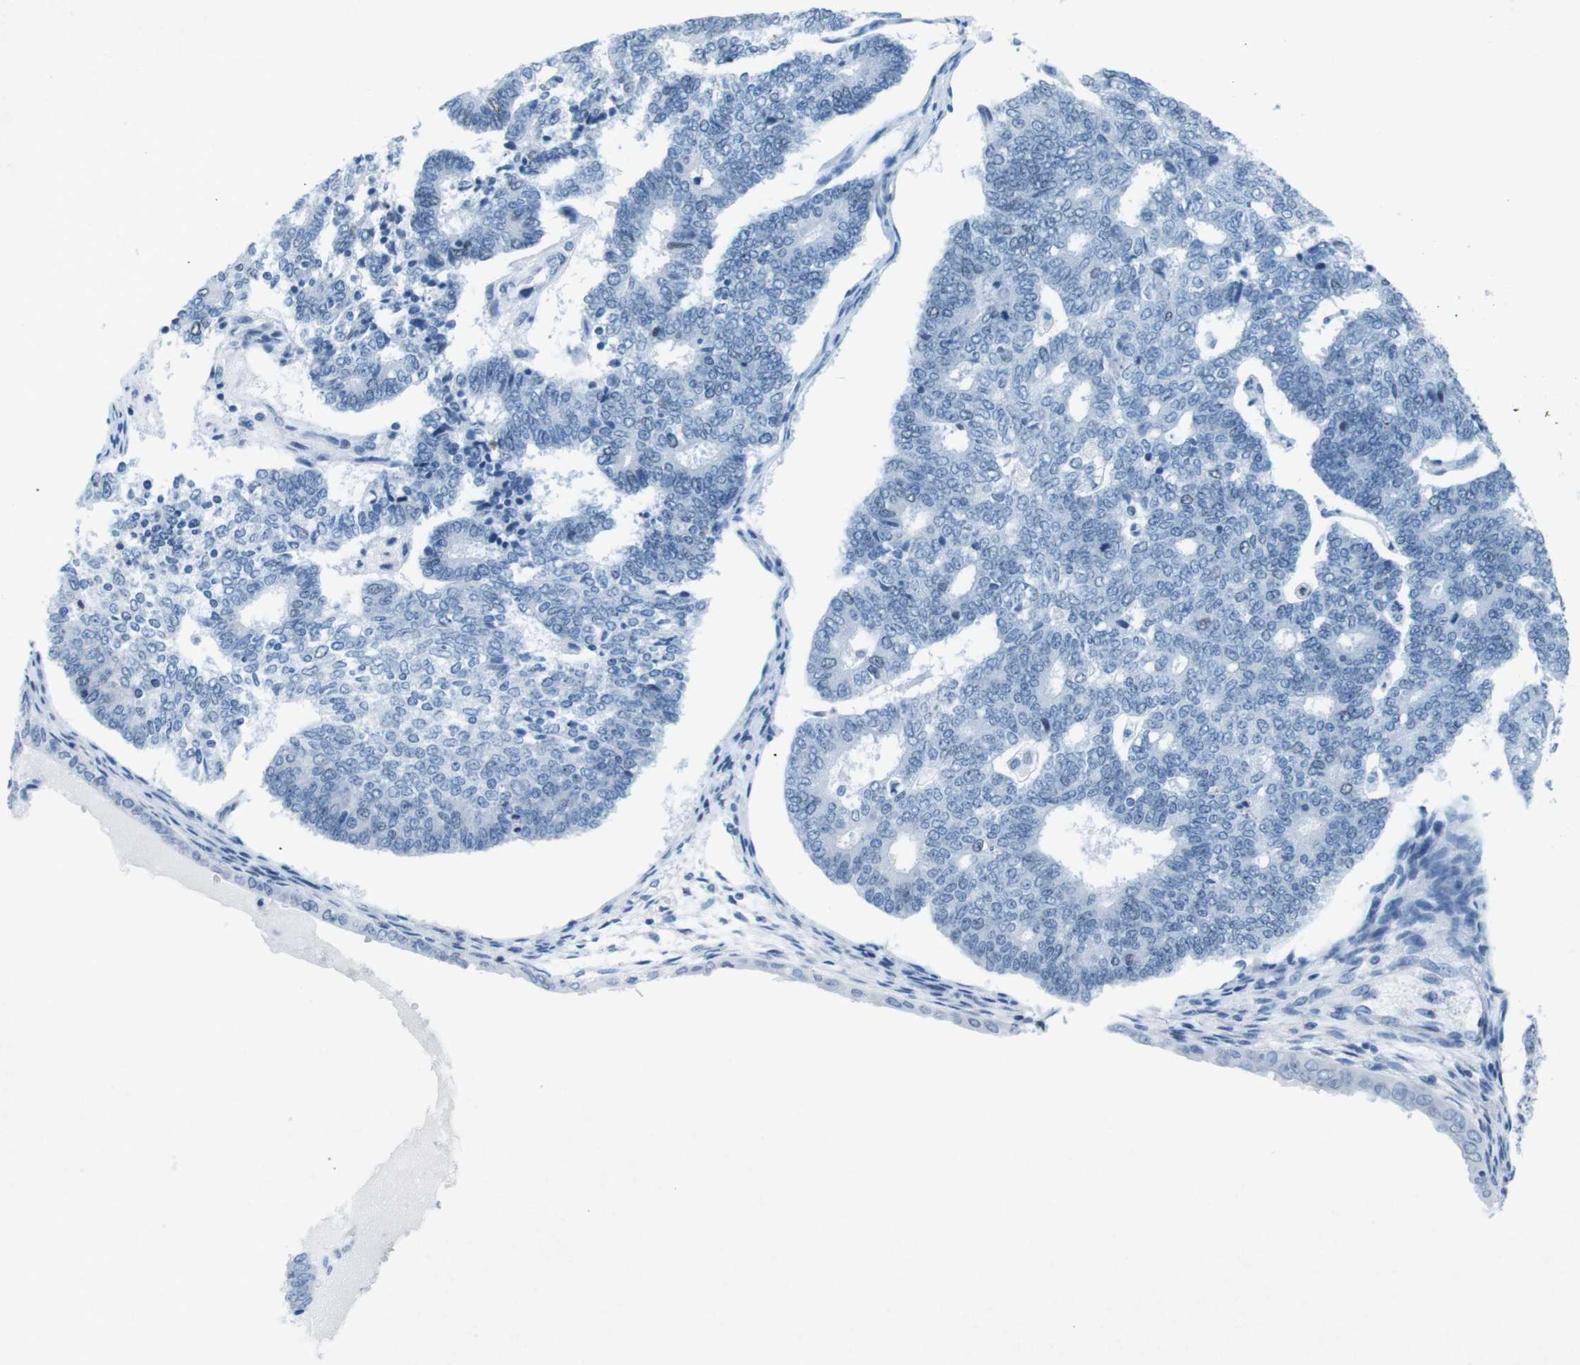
{"staining": {"intensity": "negative", "quantity": "none", "location": "none"}, "tissue": "endometrial cancer", "cell_type": "Tumor cells", "image_type": "cancer", "snomed": [{"axis": "morphology", "description": "Adenocarcinoma, NOS"}, {"axis": "topography", "description": "Endometrium"}], "caption": "A high-resolution image shows IHC staining of endometrial cancer (adenocarcinoma), which displays no significant expression in tumor cells.", "gene": "CTAG1B", "patient": {"sex": "female", "age": 70}}